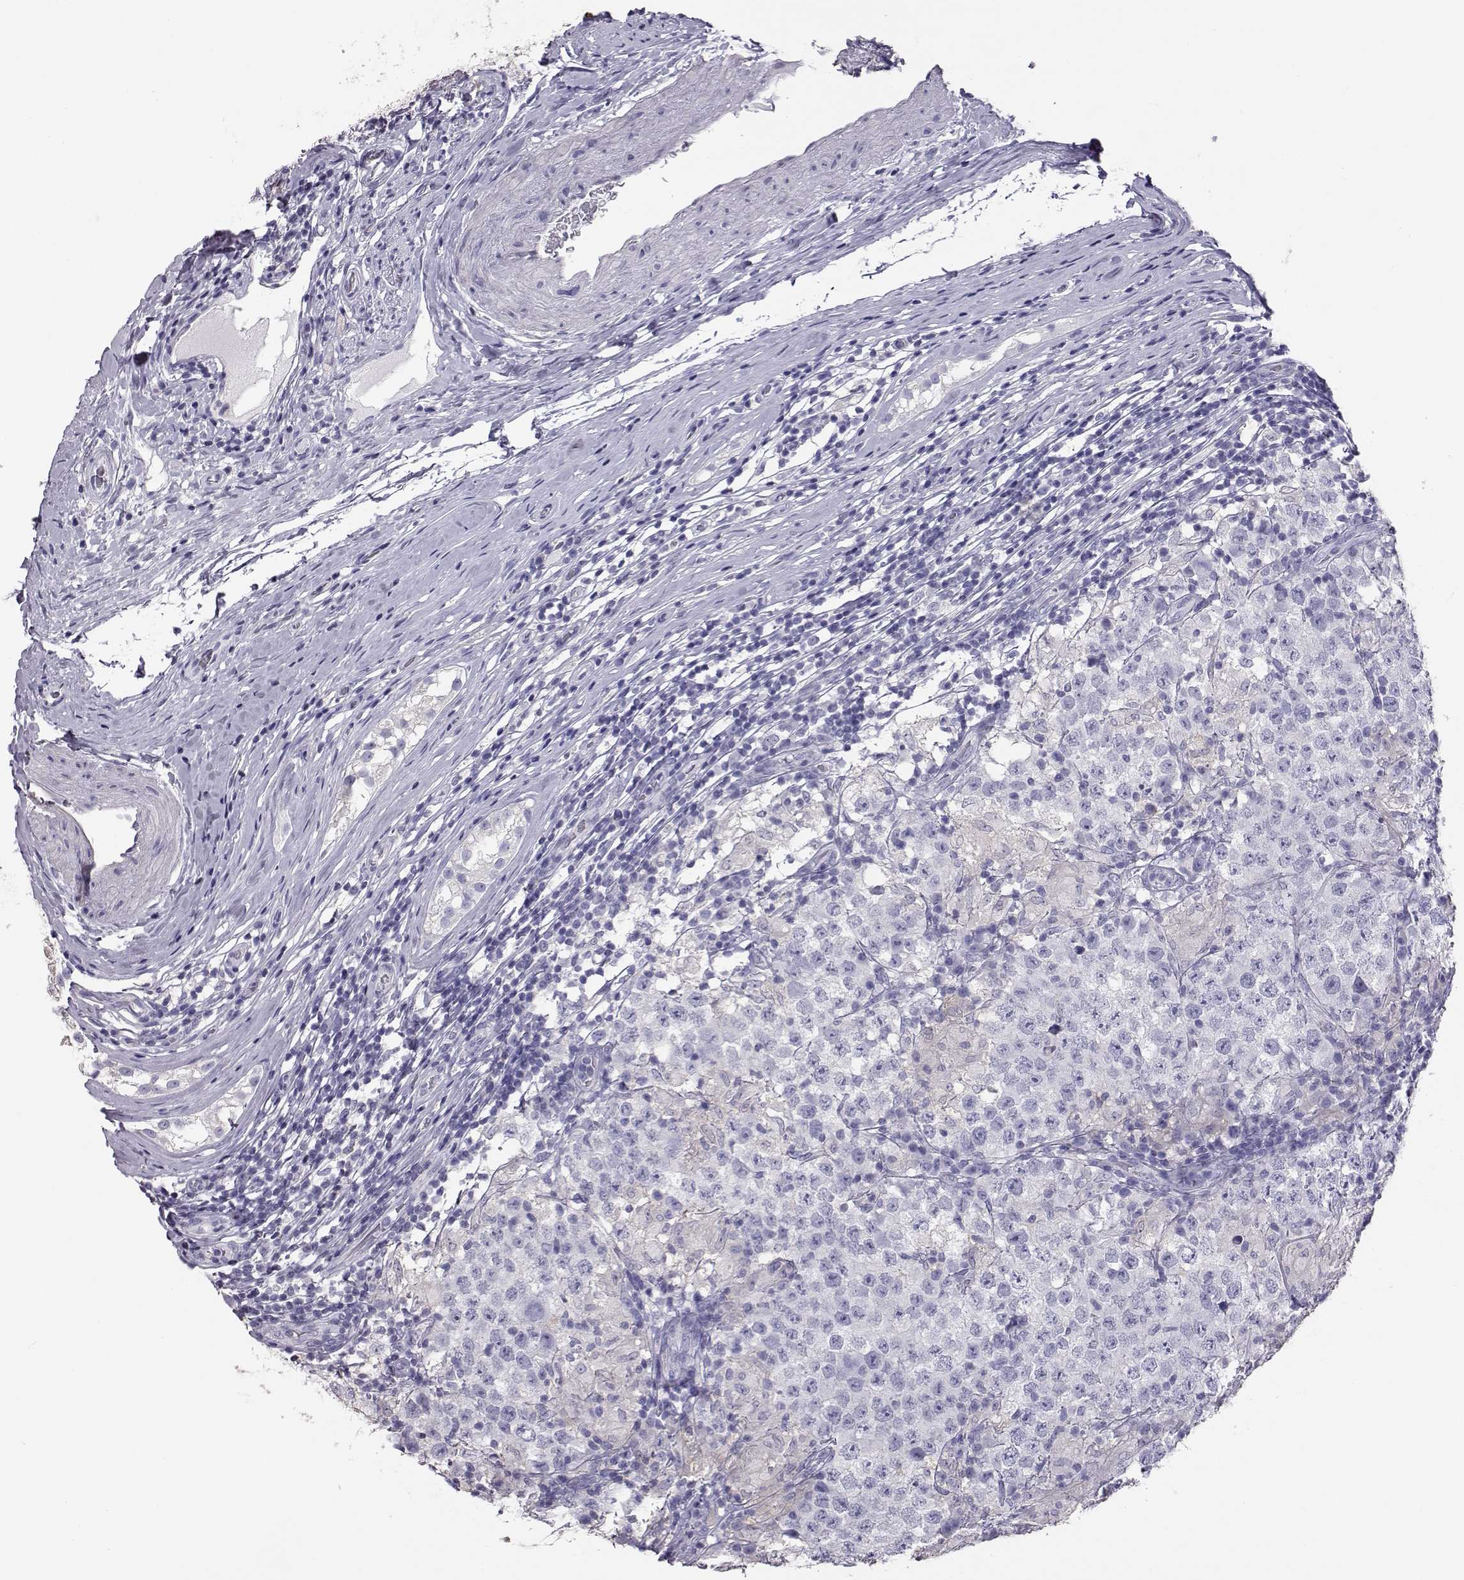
{"staining": {"intensity": "negative", "quantity": "none", "location": "none"}, "tissue": "testis cancer", "cell_type": "Tumor cells", "image_type": "cancer", "snomed": [{"axis": "morphology", "description": "Seminoma, NOS"}, {"axis": "morphology", "description": "Carcinoma, Embryonal, NOS"}, {"axis": "topography", "description": "Testis"}], "caption": "High power microscopy histopathology image of an IHC histopathology image of testis cancer (seminoma), revealing no significant positivity in tumor cells.", "gene": "AKR1B1", "patient": {"sex": "male", "age": 41}}